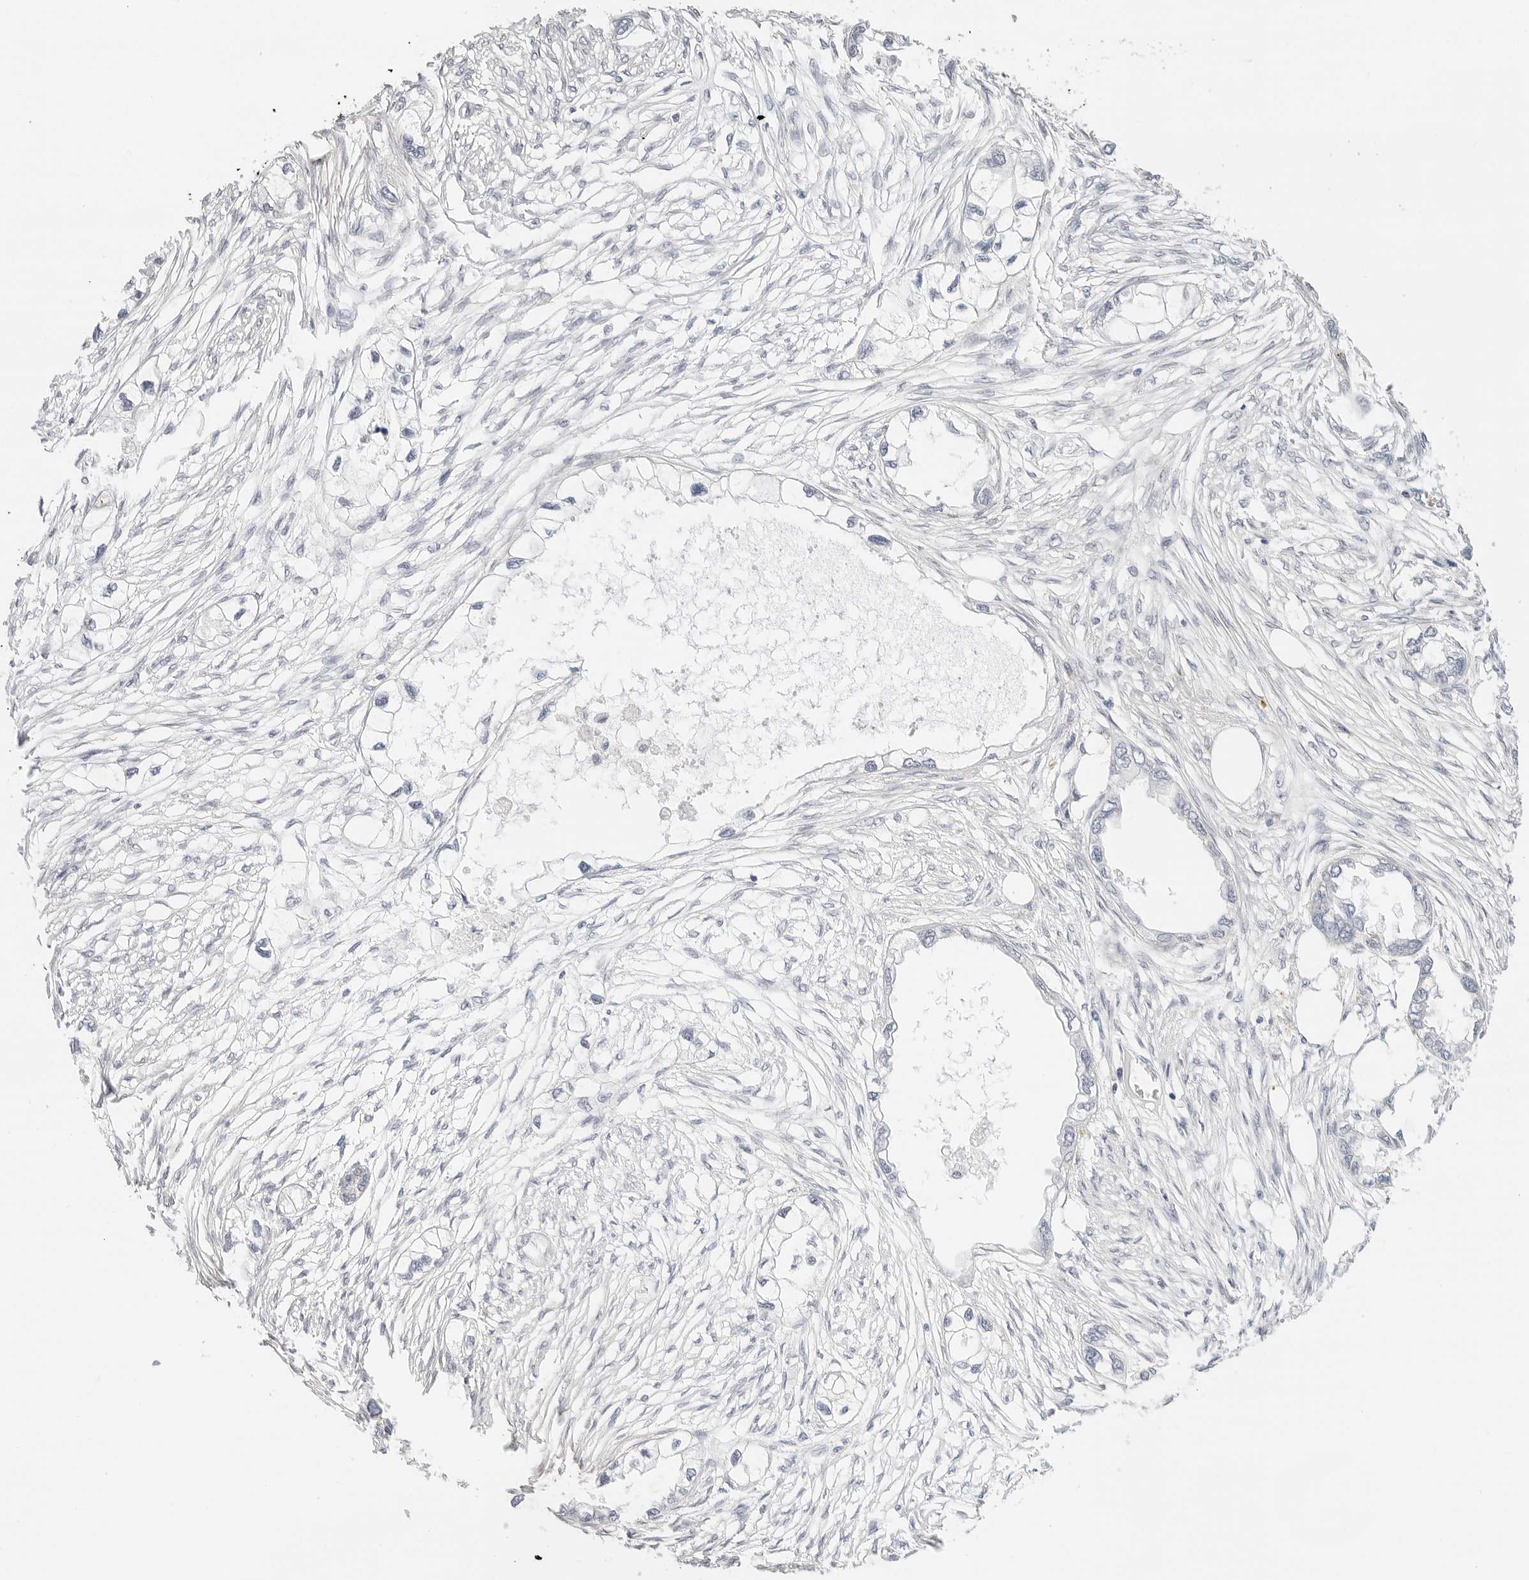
{"staining": {"intensity": "negative", "quantity": "none", "location": "none"}, "tissue": "endometrial cancer", "cell_type": "Tumor cells", "image_type": "cancer", "snomed": [{"axis": "morphology", "description": "Adenocarcinoma, NOS"}, {"axis": "morphology", "description": "Adenocarcinoma, metastatic, NOS"}, {"axis": "topography", "description": "Adipose tissue"}, {"axis": "topography", "description": "Endometrium"}], "caption": "This is an IHC micrograph of endometrial cancer (metastatic adenocarcinoma). There is no positivity in tumor cells.", "gene": "PCDH19", "patient": {"sex": "female", "age": 67}}